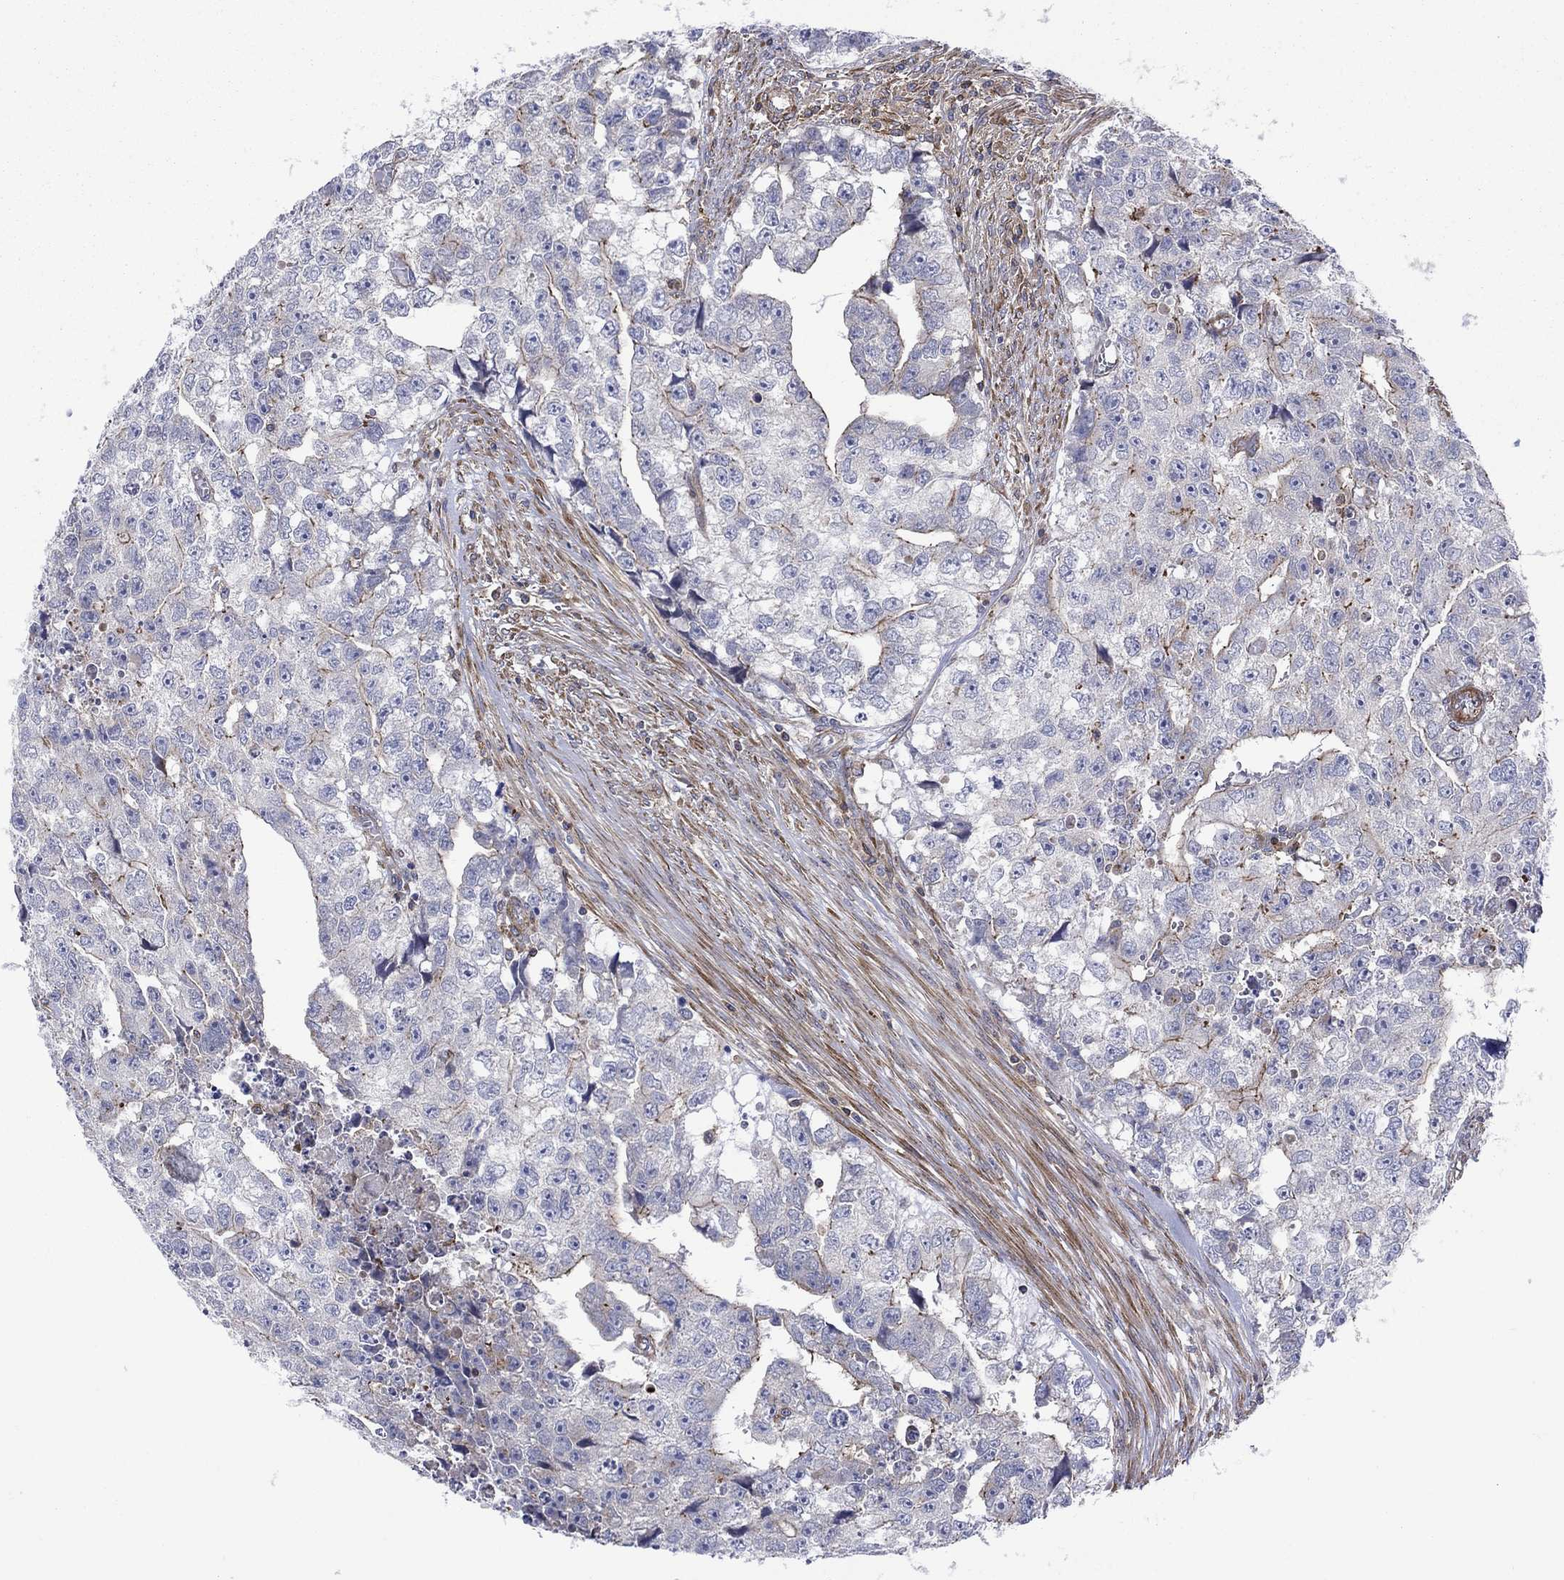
{"staining": {"intensity": "strong", "quantity": "<25%", "location": "cytoplasmic/membranous"}, "tissue": "testis cancer", "cell_type": "Tumor cells", "image_type": "cancer", "snomed": [{"axis": "morphology", "description": "Carcinoma, Embryonal, NOS"}, {"axis": "morphology", "description": "Teratoma, malignant, NOS"}, {"axis": "topography", "description": "Testis"}], "caption": "Embryonal carcinoma (testis) tissue exhibits strong cytoplasmic/membranous staining in approximately <25% of tumor cells", "gene": "PAG1", "patient": {"sex": "male", "age": 44}}